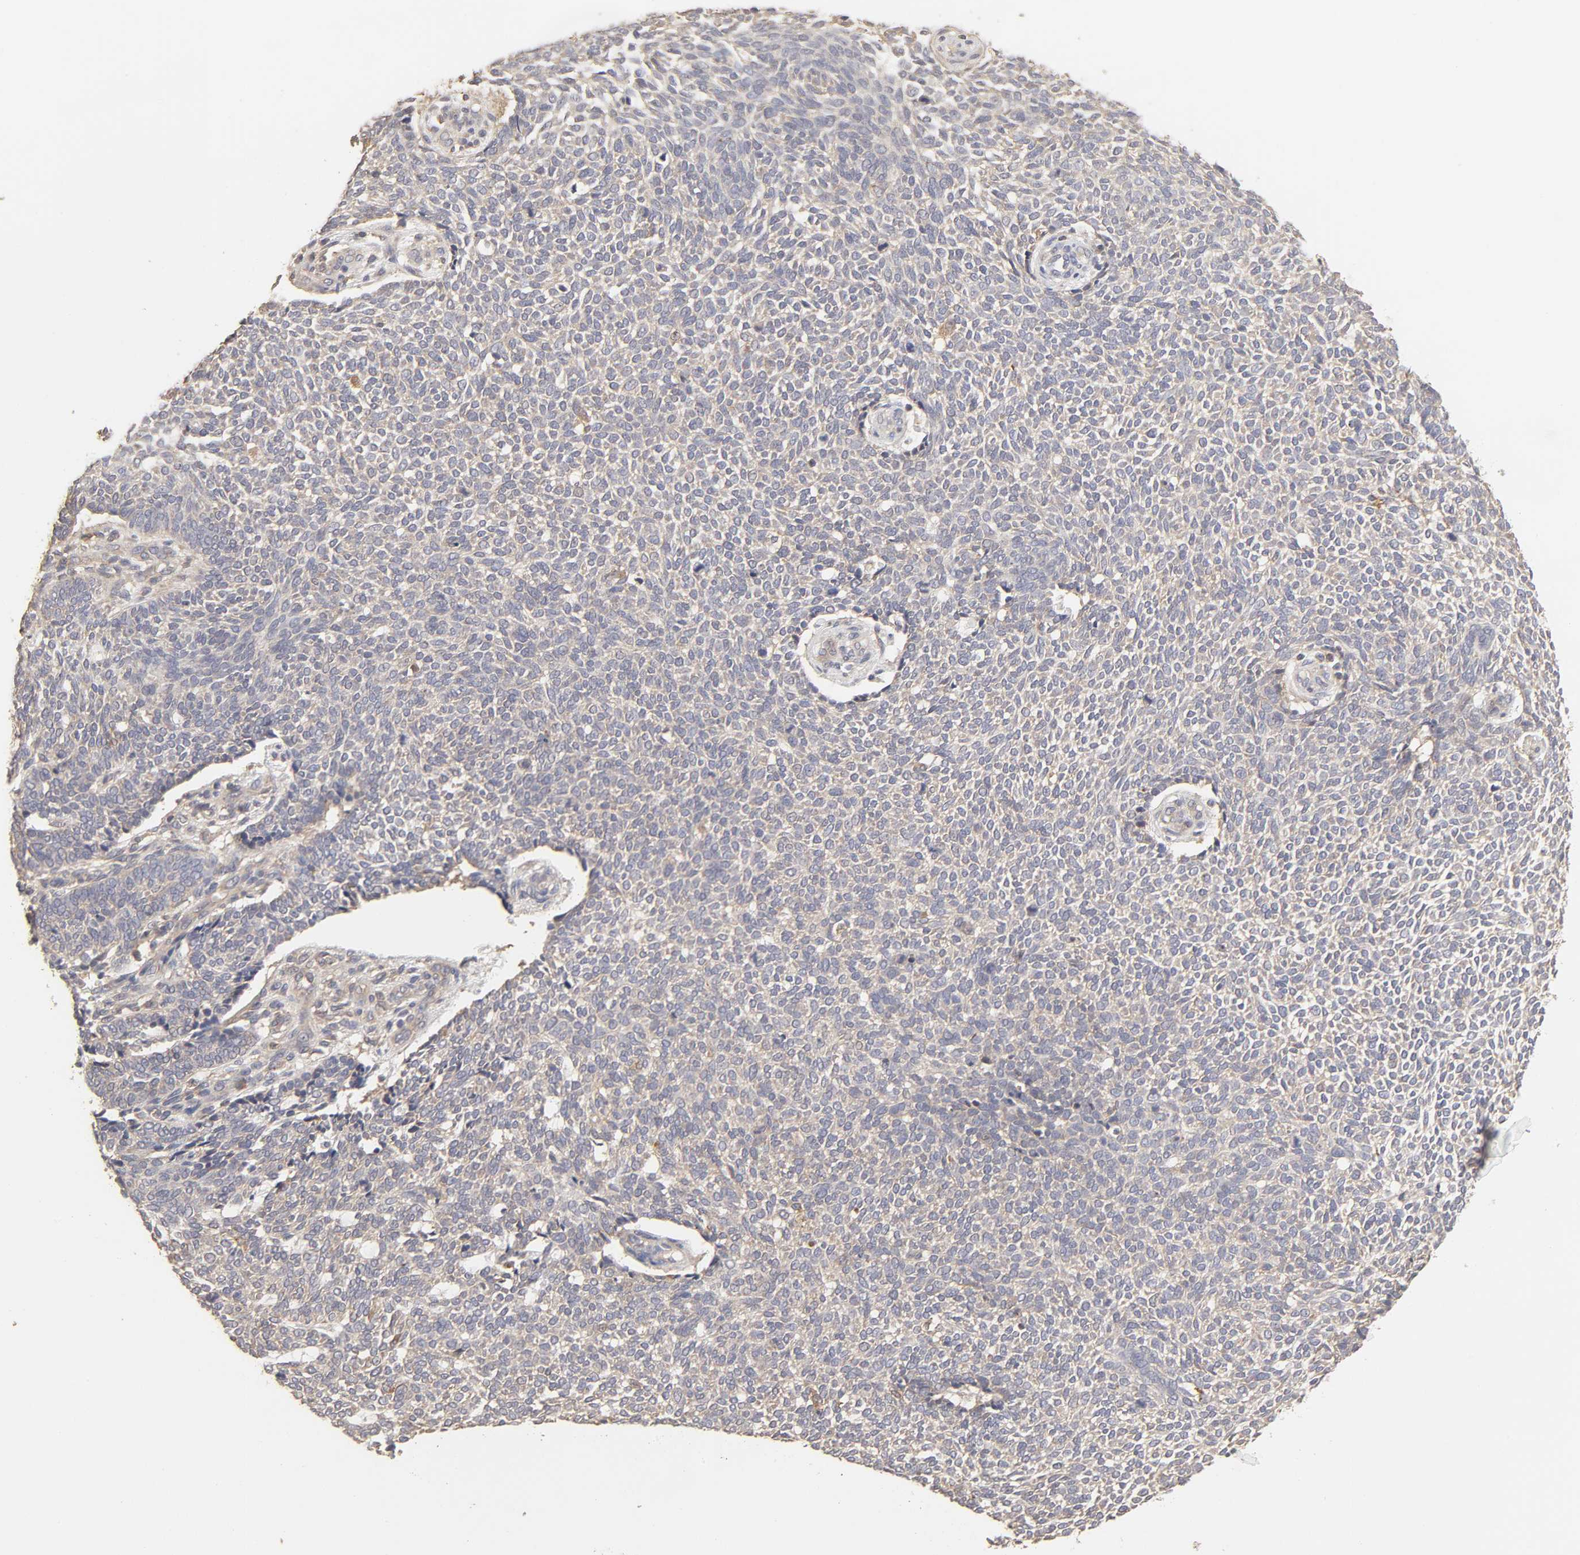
{"staining": {"intensity": "negative", "quantity": "none", "location": "none"}, "tissue": "skin cancer", "cell_type": "Tumor cells", "image_type": "cancer", "snomed": [{"axis": "morphology", "description": "Normal tissue, NOS"}, {"axis": "morphology", "description": "Basal cell carcinoma"}, {"axis": "topography", "description": "Skin"}], "caption": "DAB immunohistochemical staining of human skin basal cell carcinoma demonstrates no significant staining in tumor cells.", "gene": "AP1G2", "patient": {"sex": "male", "age": 87}}